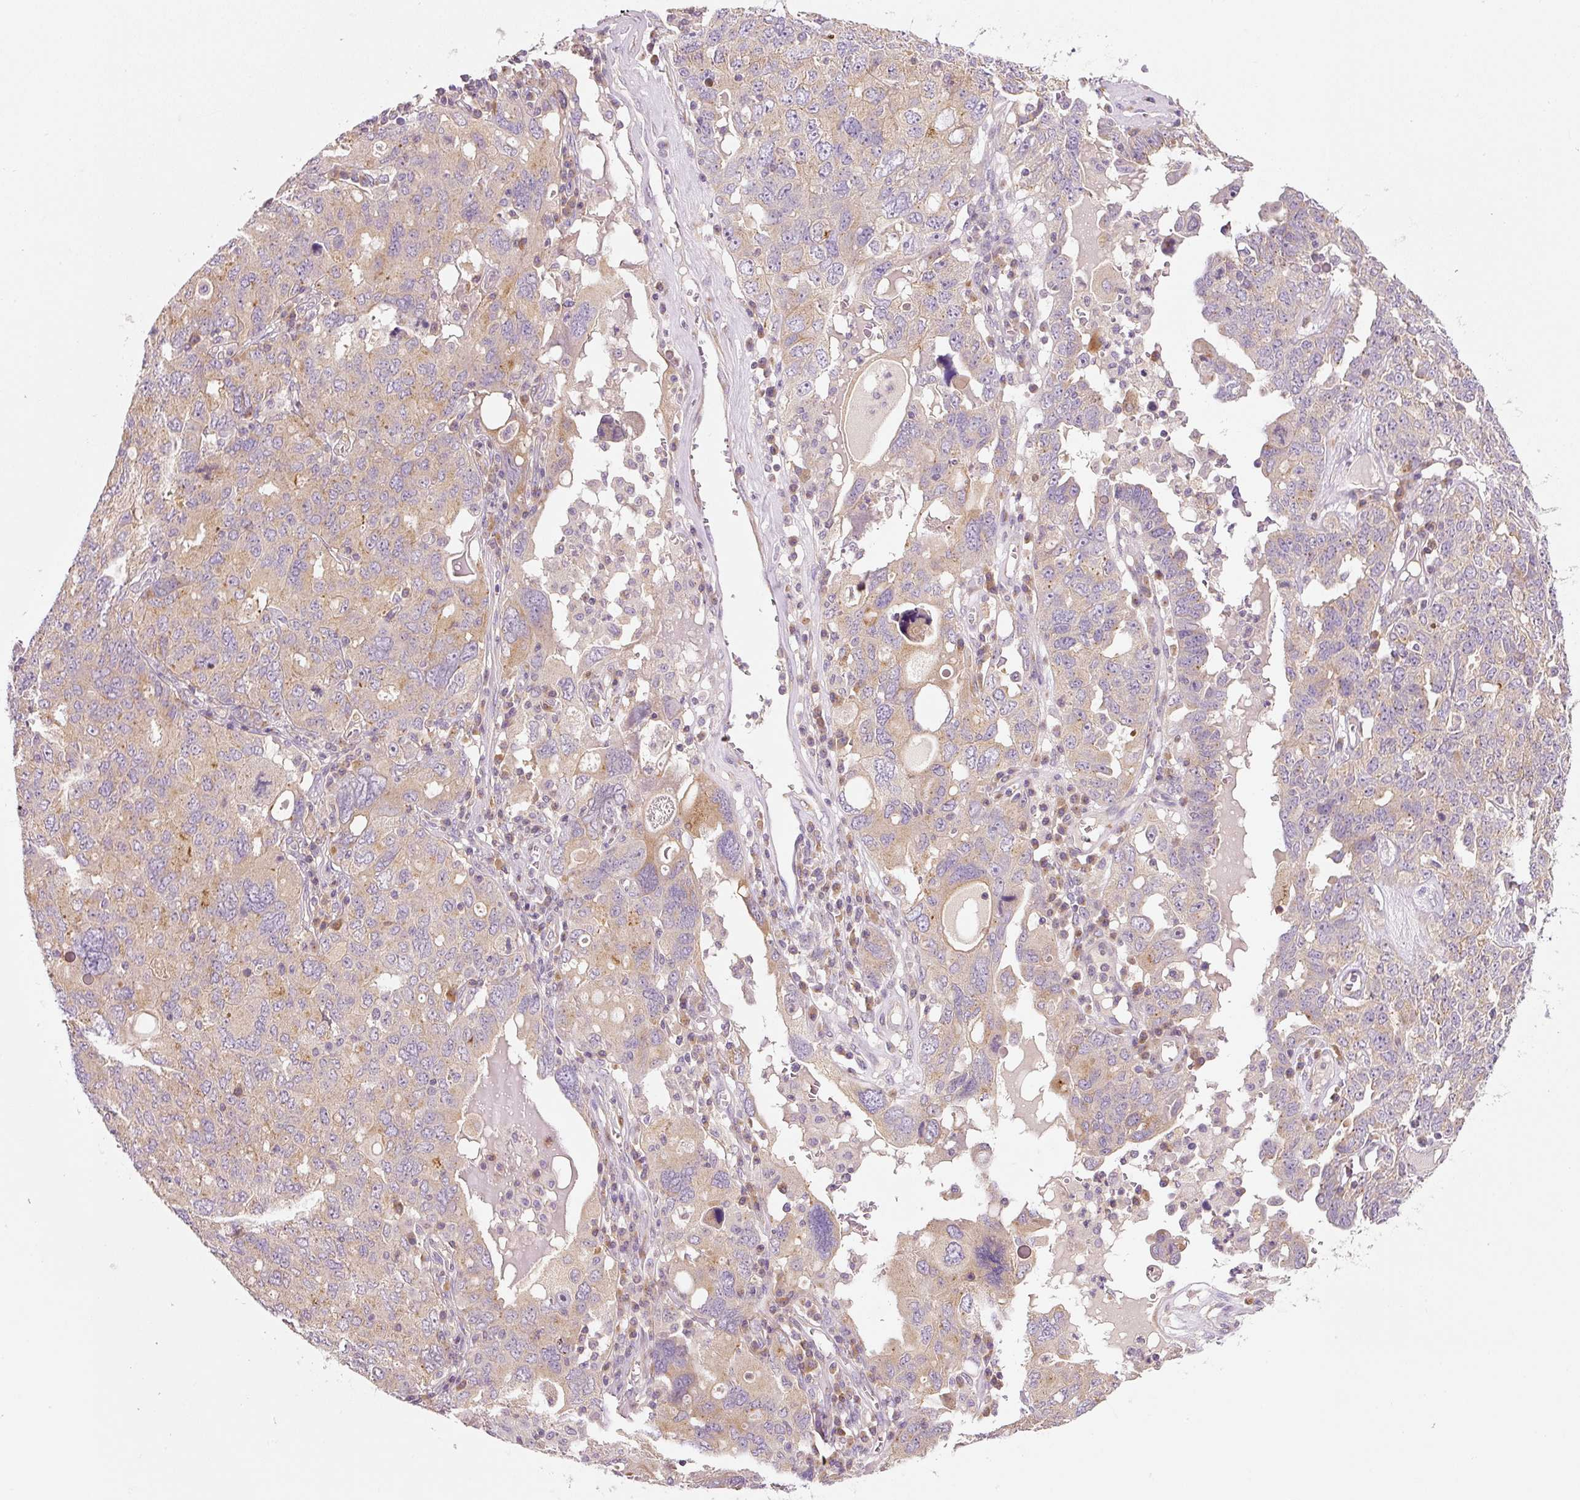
{"staining": {"intensity": "weak", "quantity": ">75%", "location": "cytoplasmic/membranous"}, "tissue": "ovarian cancer", "cell_type": "Tumor cells", "image_type": "cancer", "snomed": [{"axis": "morphology", "description": "Carcinoma, endometroid"}, {"axis": "topography", "description": "Ovary"}], "caption": "Ovarian endometroid carcinoma was stained to show a protein in brown. There is low levels of weak cytoplasmic/membranous positivity in approximately >75% of tumor cells.", "gene": "RNF167", "patient": {"sex": "female", "age": 62}}